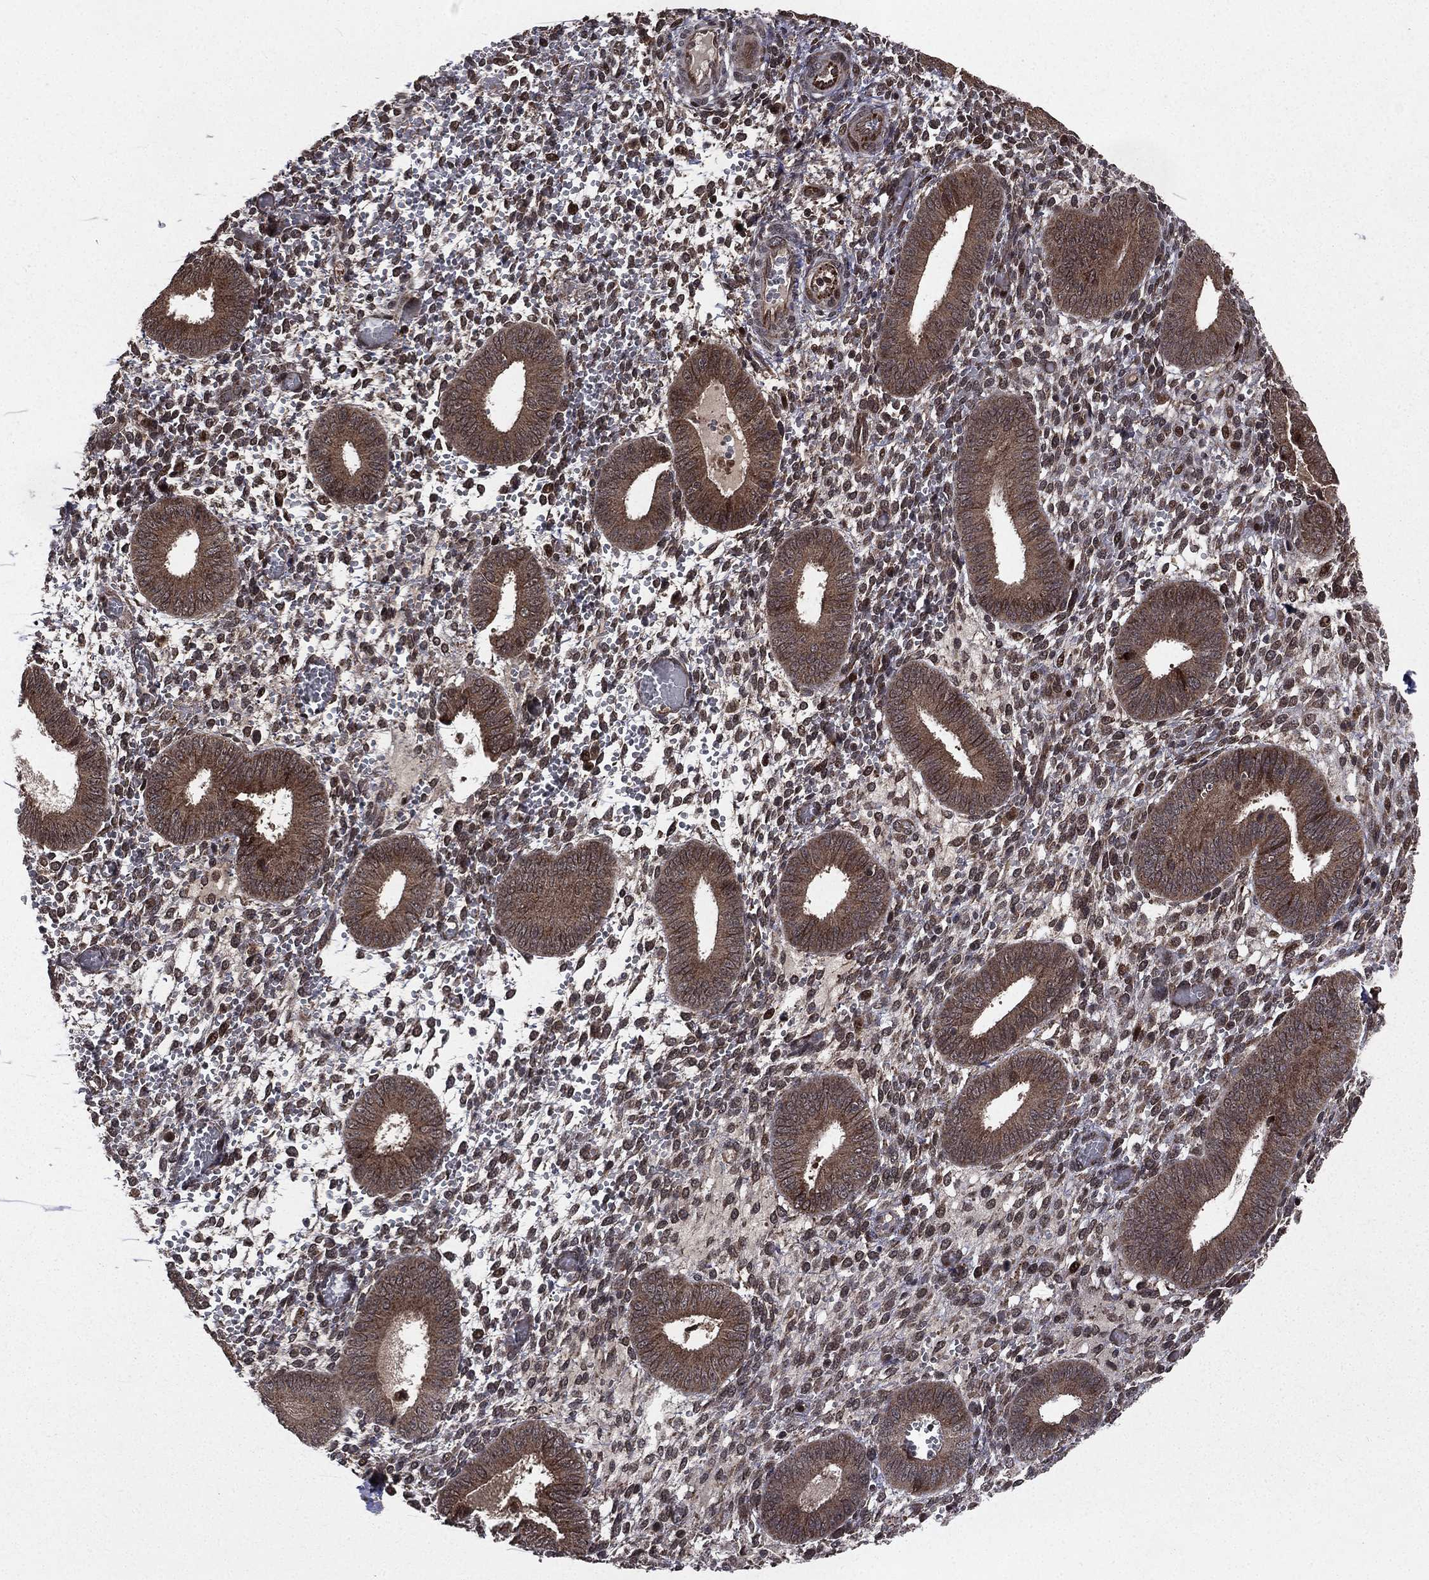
{"staining": {"intensity": "negative", "quantity": "none", "location": "none"}, "tissue": "endometrium", "cell_type": "Cells in endometrial stroma", "image_type": "normal", "snomed": [{"axis": "morphology", "description": "Normal tissue, NOS"}, {"axis": "topography", "description": "Endometrium"}], "caption": "This is an immunohistochemistry (IHC) histopathology image of normal human endometrium. There is no expression in cells in endometrial stroma.", "gene": "LENG8", "patient": {"sex": "female", "age": 42}}